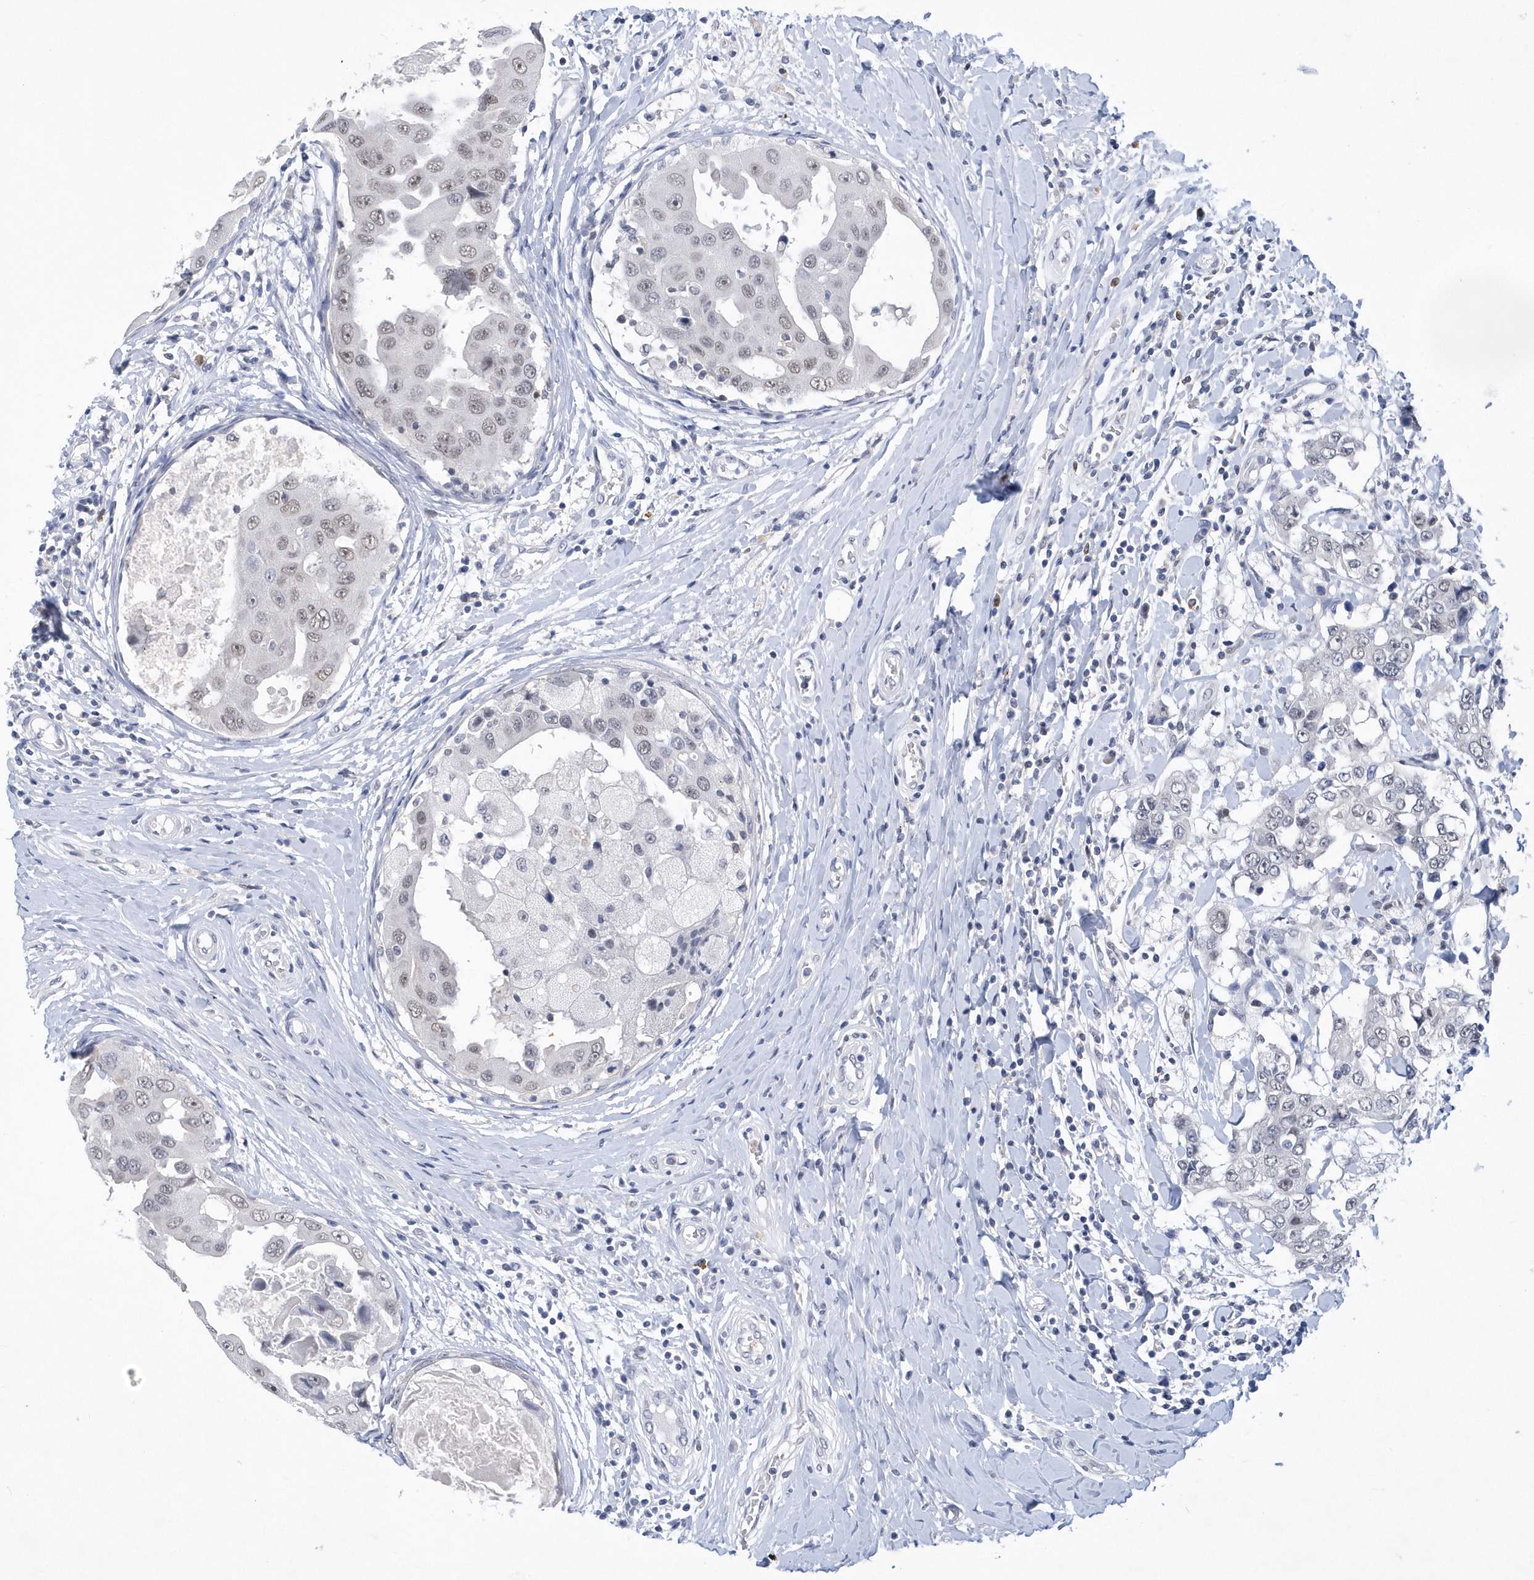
{"staining": {"intensity": "weak", "quantity": "<25%", "location": "nuclear"}, "tissue": "breast cancer", "cell_type": "Tumor cells", "image_type": "cancer", "snomed": [{"axis": "morphology", "description": "Duct carcinoma"}, {"axis": "topography", "description": "Breast"}], "caption": "Photomicrograph shows no protein expression in tumor cells of invasive ductal carcinoma (breast) tissue.", "gene": "SRGAP3", "patient": {"sex": "female", "age": 27}}